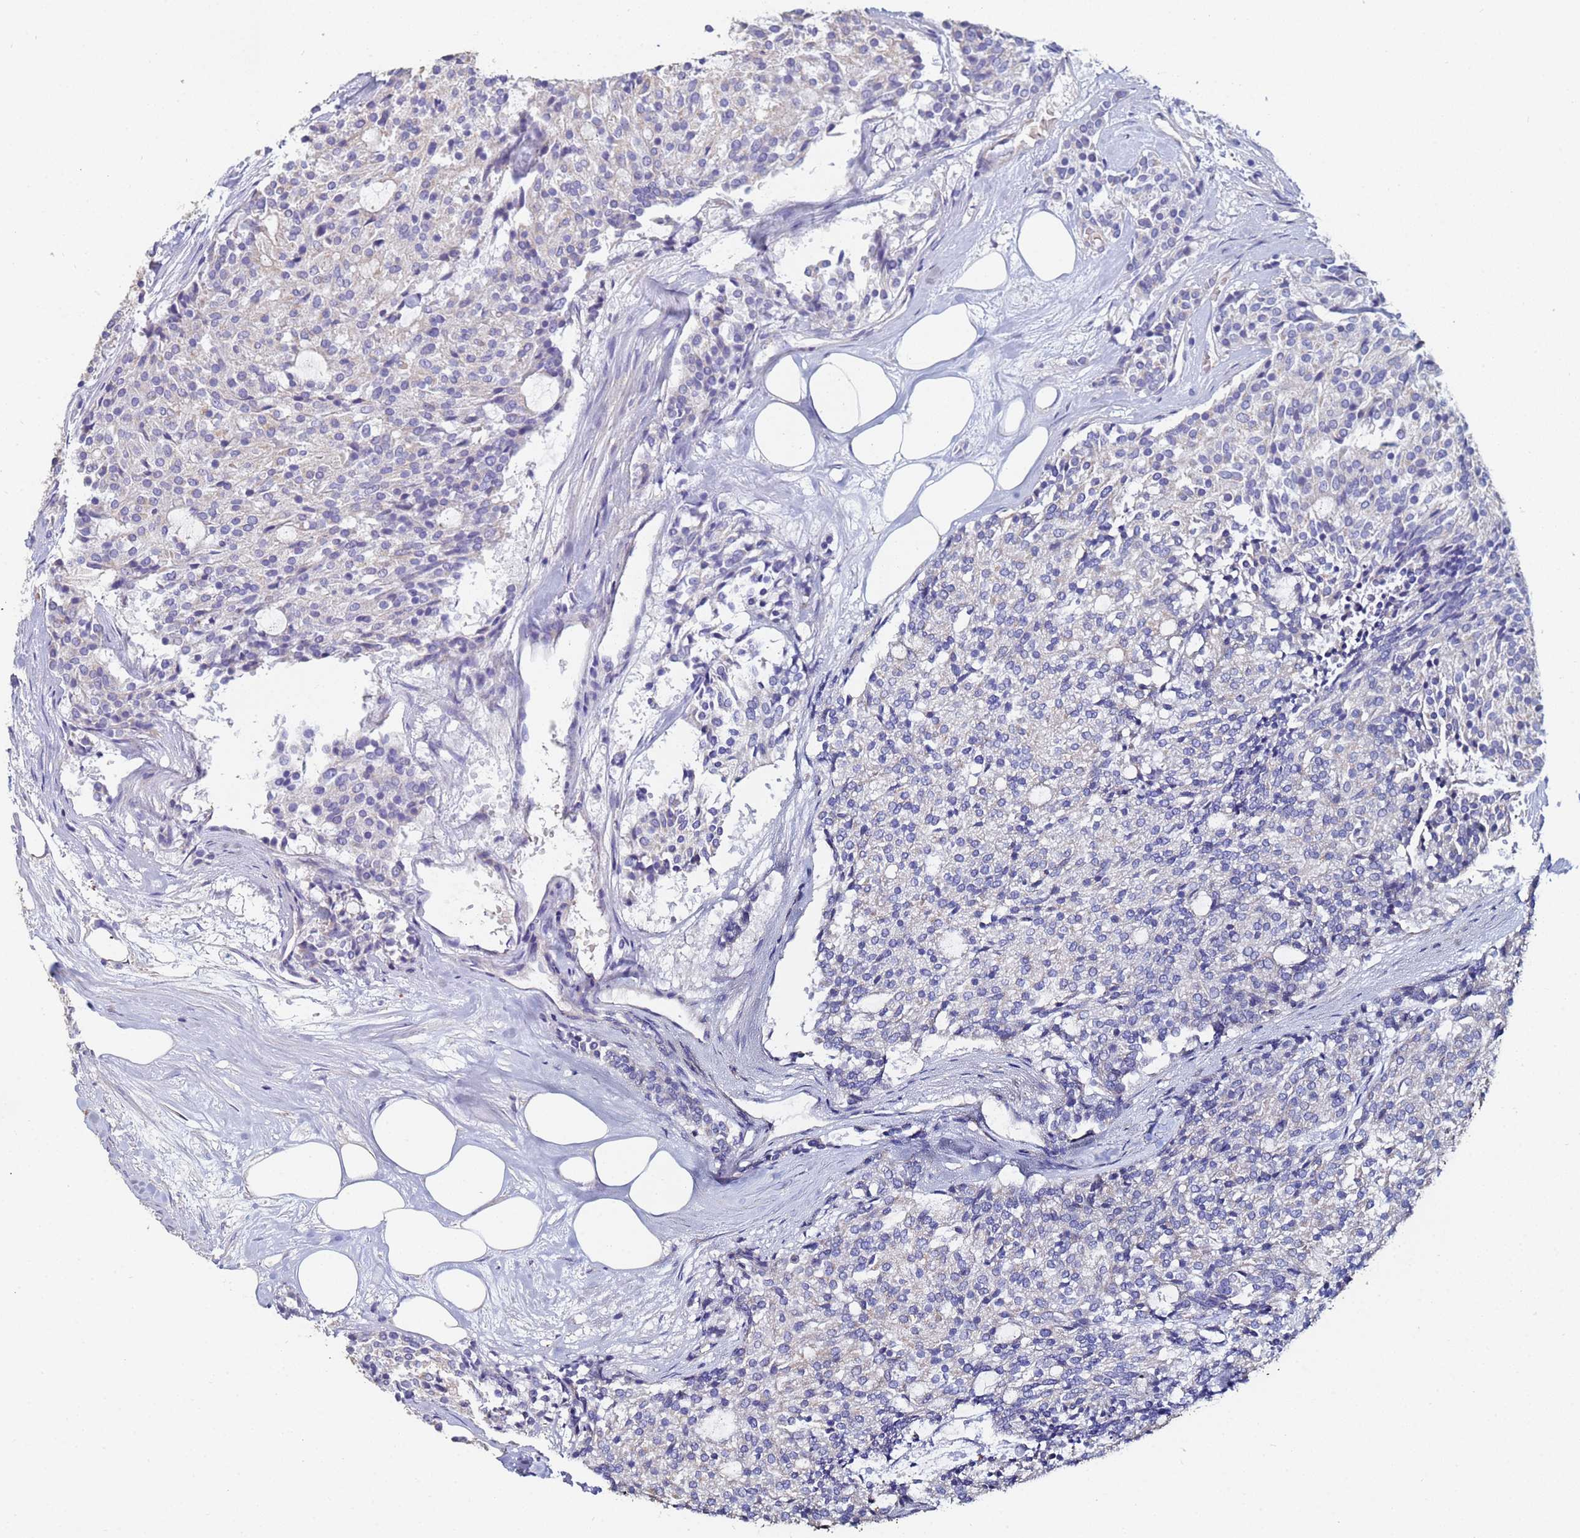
{"staining": {"intensity": "negative", "quantity": "none", "location": "none"}, "tissue": "carcinoid", "cell_type": "Tumor cells", "image_type": "cancer", "snomed": [{"axis": "morphology", "description": "Carcinoid, malignant, NOS"}, {"axis": "topography", "description": "Pancreas"}], "caption": "Tumor cells are negative for protein expression in human carcinoid (malignant).", "gene": "ABCA8", "patient": {"sex": "female", "age": 54}}